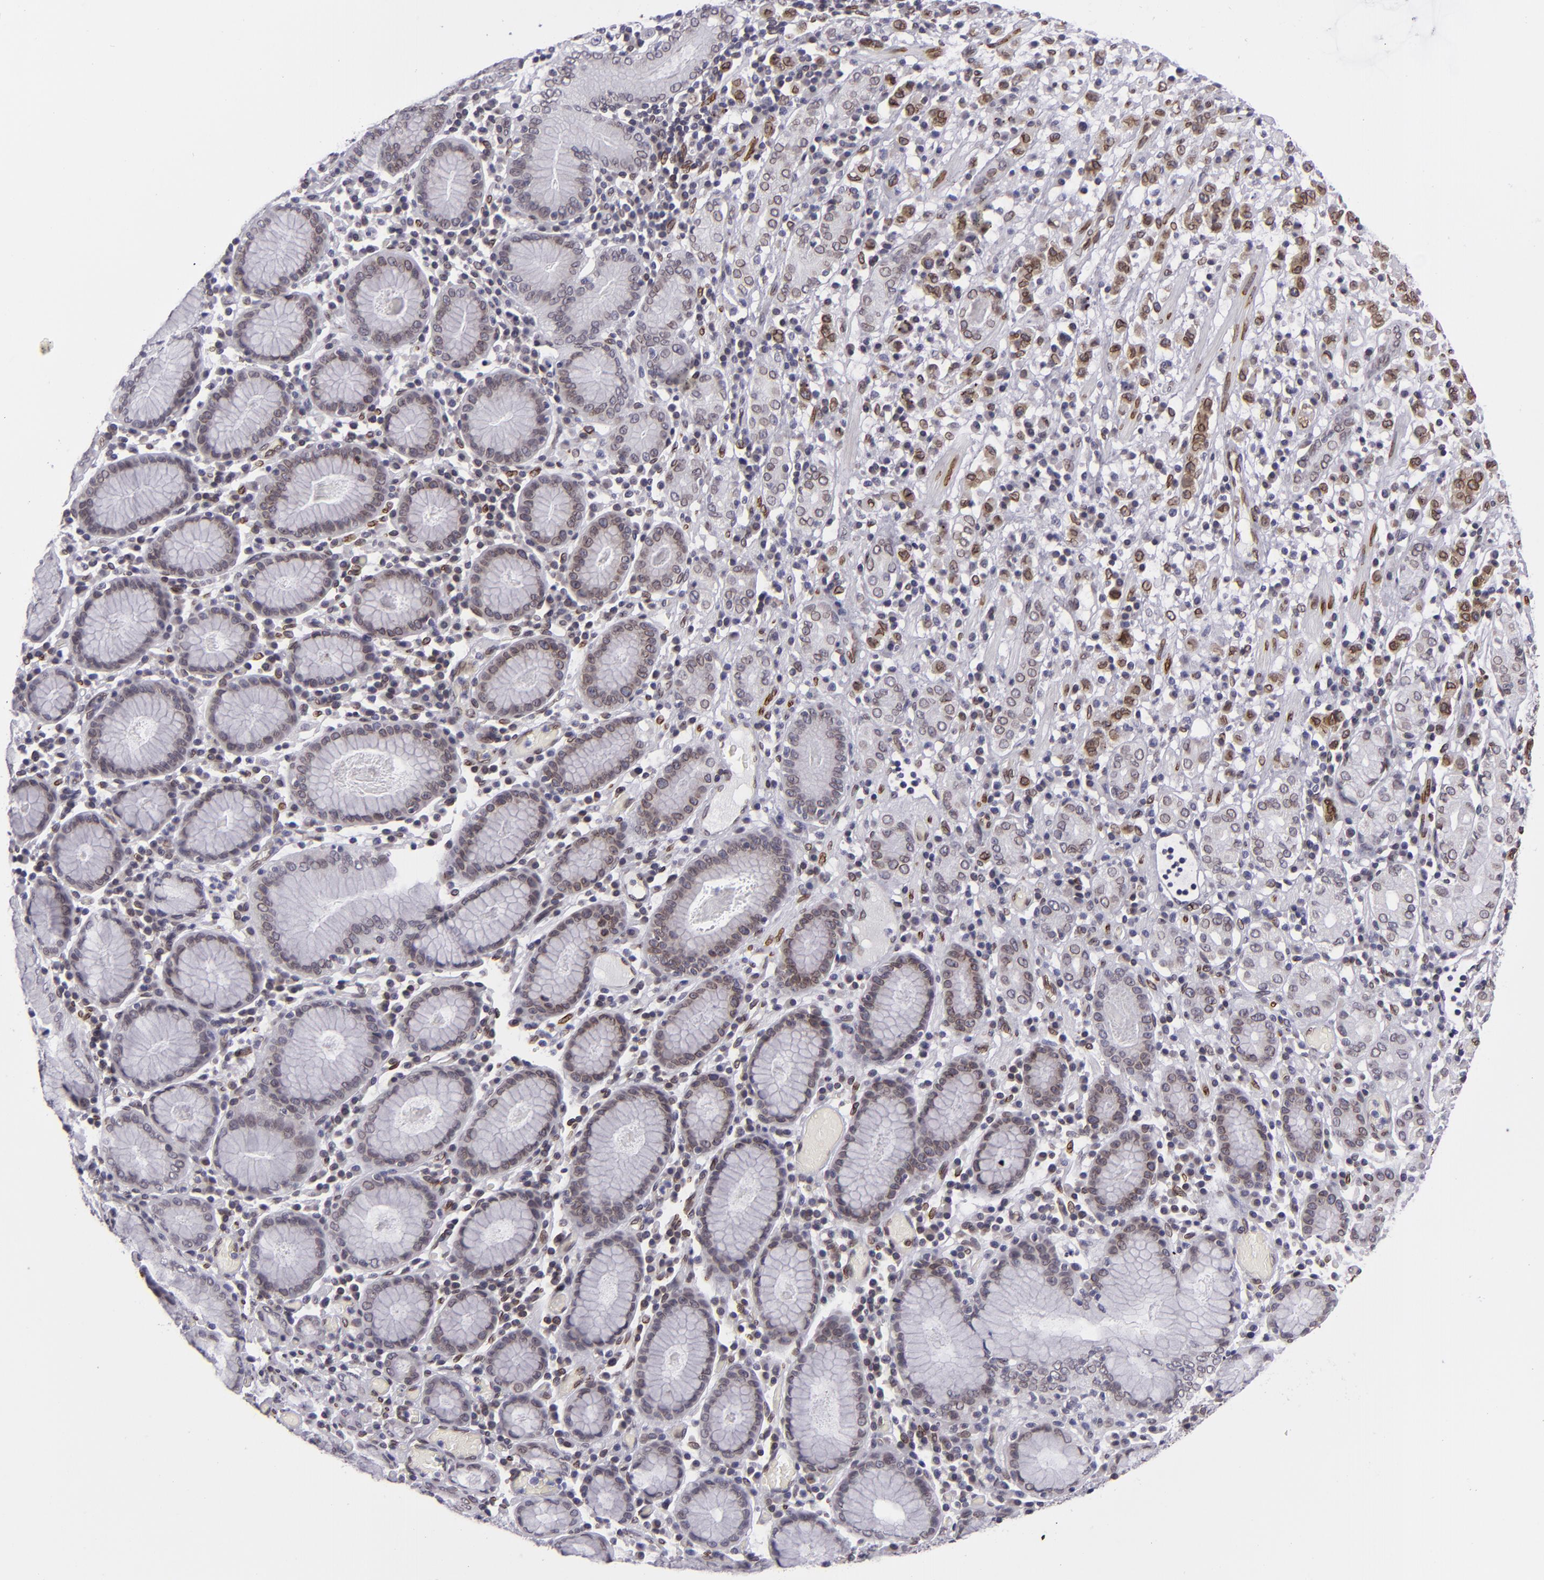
{"staining": {"intensity": "strong", "quantity": ">75%", "location": "nuclear"}, "tissue": "stomach cancer", "cell_type": "Tumor cells", "image_type": "cancer", "snomed": [{"axis": "morphology", "description": "Adenocarcinoma, NOS"}, {"axis": "topography", "description": "Stomach, lower"}], "caption": "Immunohistochemistry of human stomach cancer (adenocarcinoma) reveals high levels of strong nuclear positivity in approximately >75% of tumor cells.", "gene": "EMD", "patient": {"sex": "male", "age": 88}}